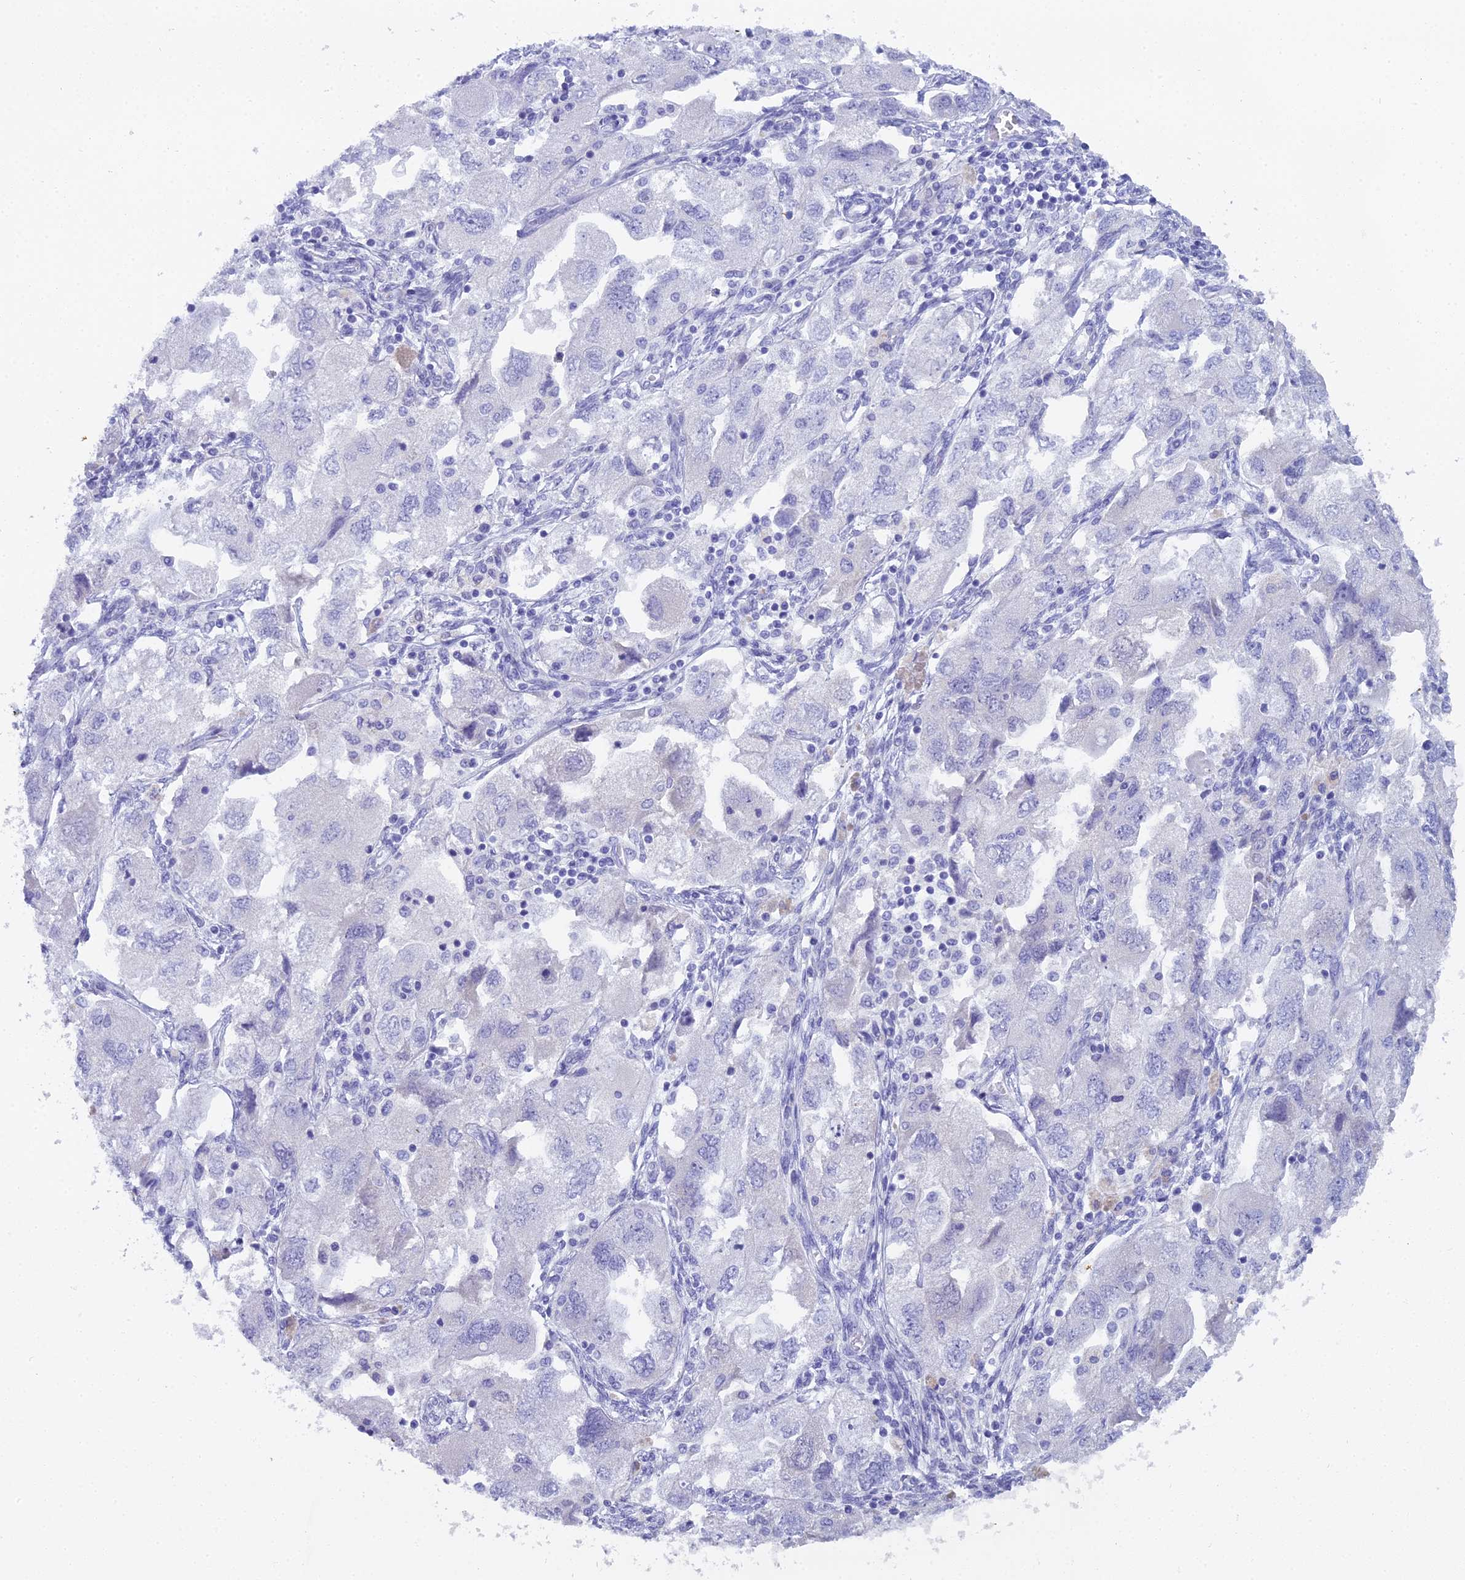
{"staining": {"intensity": "negative", "quantity": "none", "location": "none"}, "tissue": "ovarian cancer", "cell_type": "Tumor cells", "image_type": "cancer", "snomed": [{"axis": "morphology", "description": "Carcinoma, NOS"}, {"axis": "morphology", "description": "Cystadenocarcinoma, serous, NOS"}, {"axis": "topography", "description": "Ovary"}], "caption": "The histopathology image shows no significant staining in tumor cells of ovarian cancer.", "gene": "UNC80", "patient": {"sex": "female", "age": 69}}